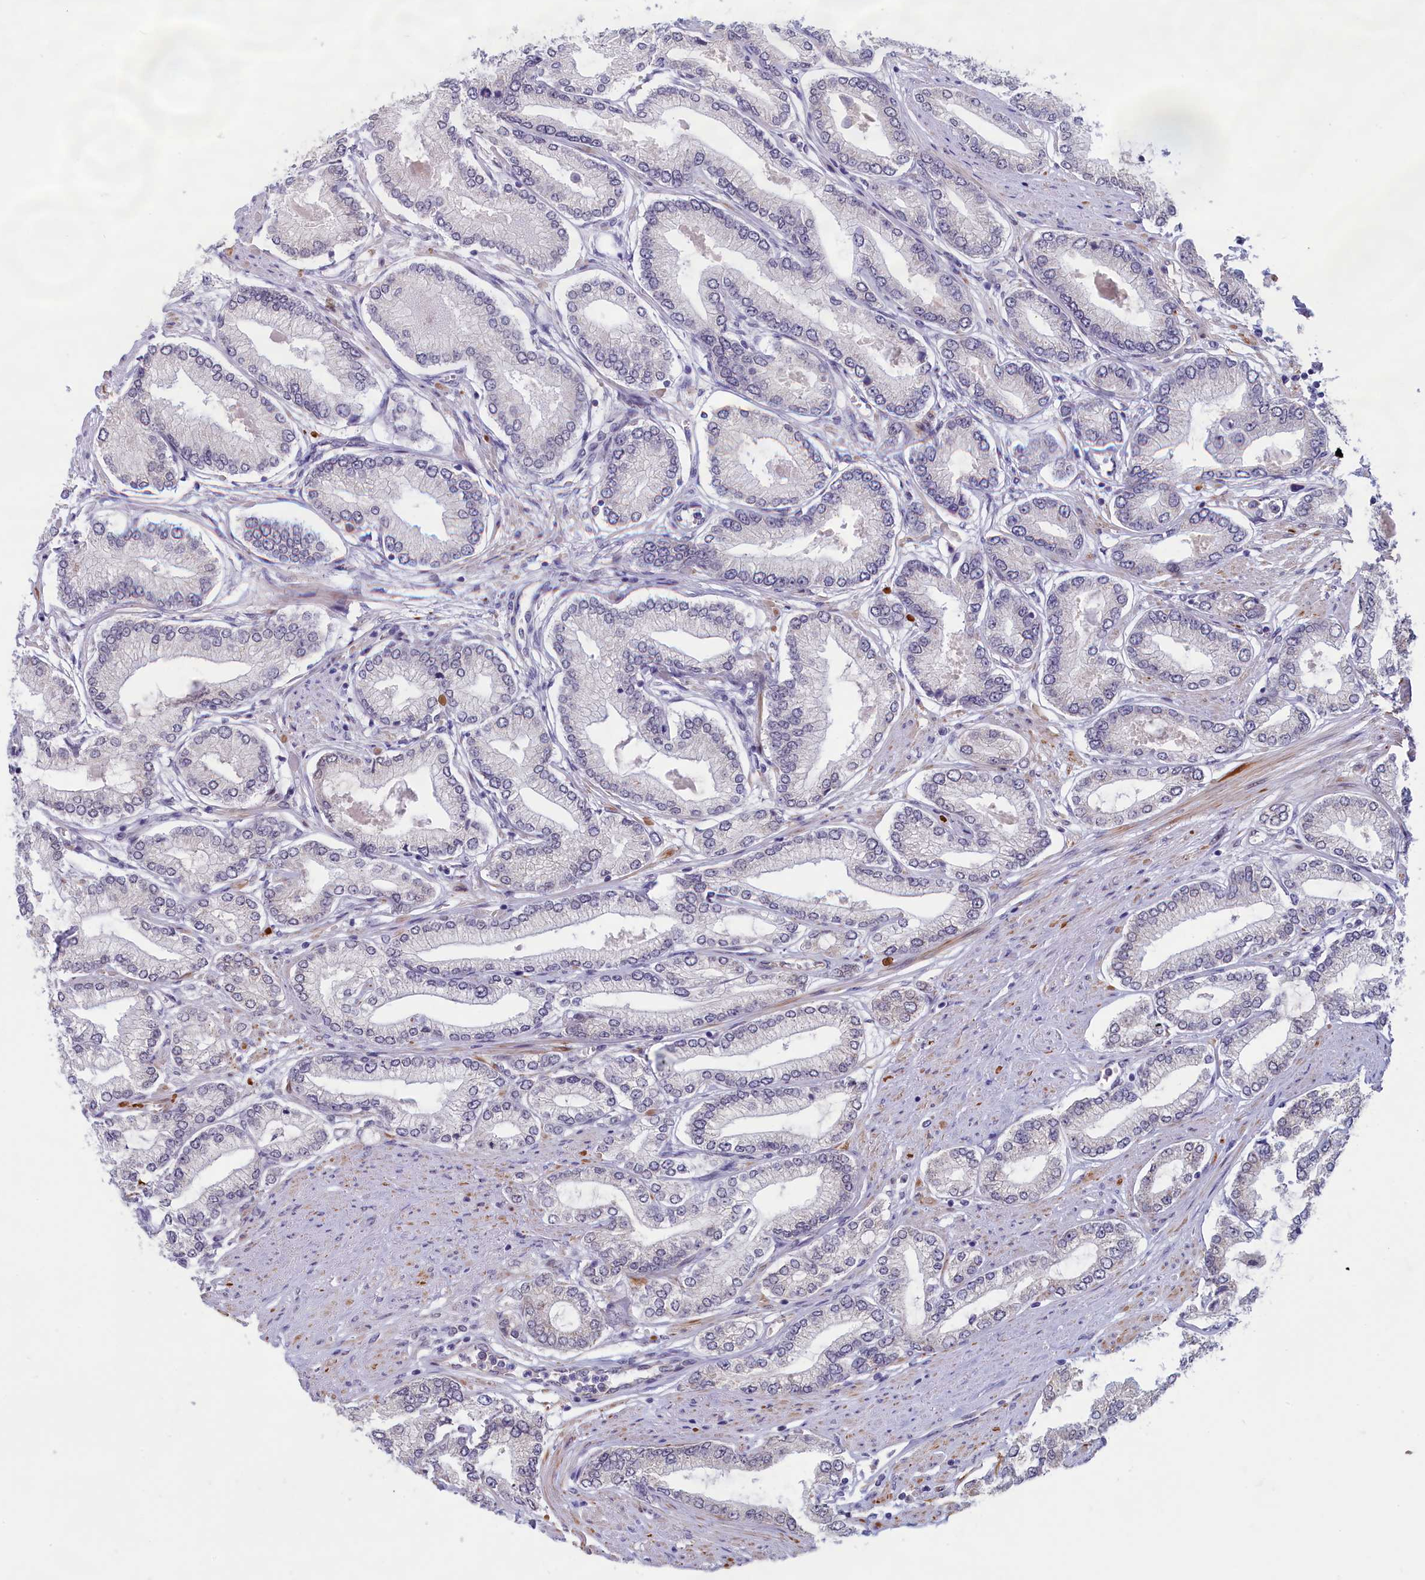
{"staining": {"intensity": "weak", "quantity": "<25%", "location": "cytoplasmic/membranous"}, "tissue": "prostate cancer", "cell_type": "Tumor cells", "image_type": "cancer", "snomed": [{"axis": "morphology", "description": "Adenocarcinoma, Low grade"}, {"axis": "topography", "description": "Prostate"}], "caption": "The photomicrograph shows no significant expression in tumor cells of adenocarcinoma (low-grade) (prostate).", "gene": "IGFALS", "patient": {"sex": "male", "age": 63}}